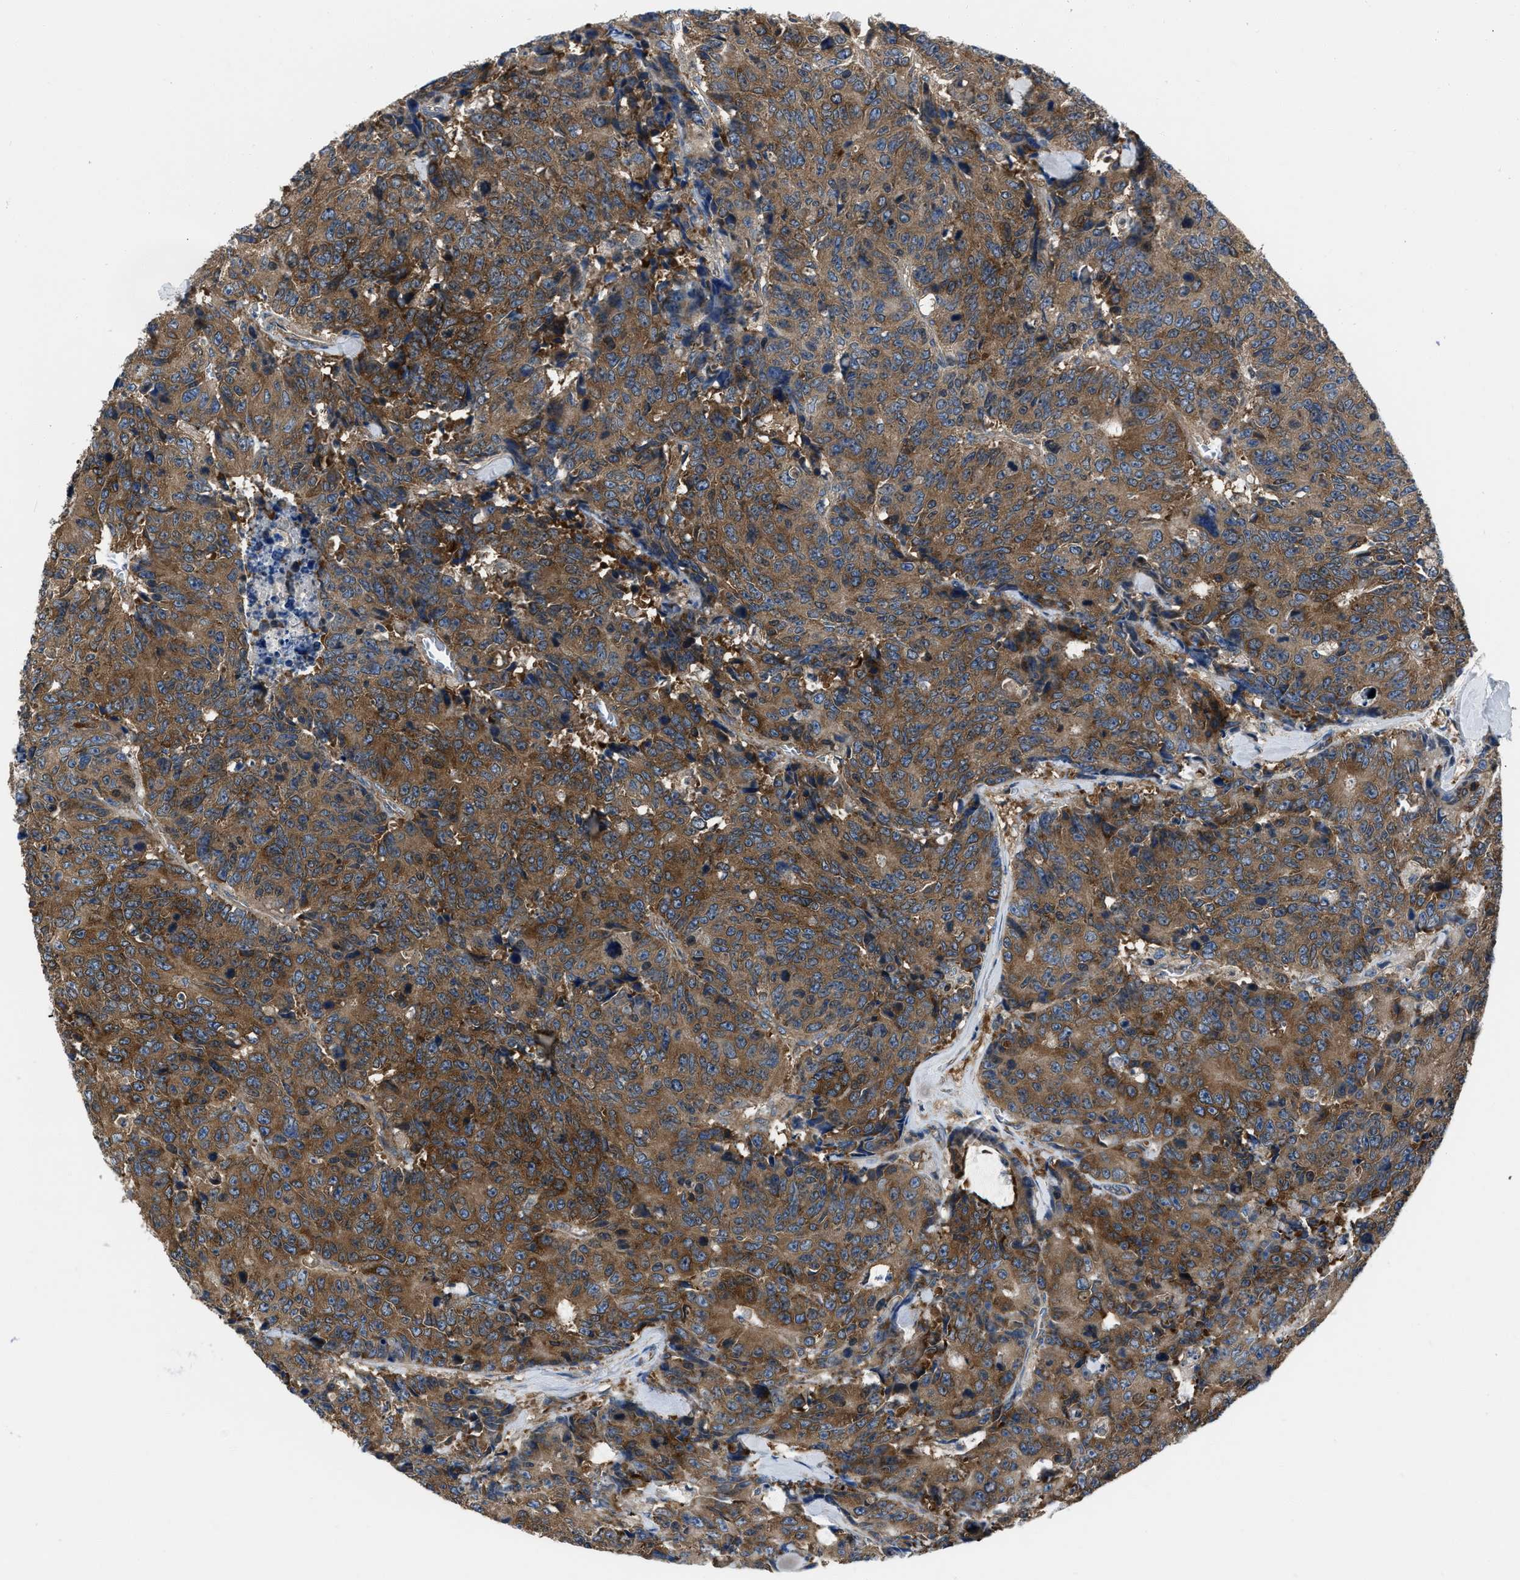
{"staining": {"intensity": "moderate", "quantity": ">75%", "location": "cytoplasmic/membranous"}, "tissue": "colorectal cancer", "cell_type": "Tumor cells", "image_type": "cancer", "snomed": [{"axis": "morphology", "description": "Adenocarcinoma, NOS"}, {"axis": "topography", "description": "Colon"}], "caption": "This micrograph reveals immunohistochemistry (IHC) staining of adenocarcinoma (colorectal), with medium moderate cytoplasmic/membranous staining in approximately >75% of tumor cells.", "gene": "YARS1", "patient": {"sex": "female", "age": 86}}